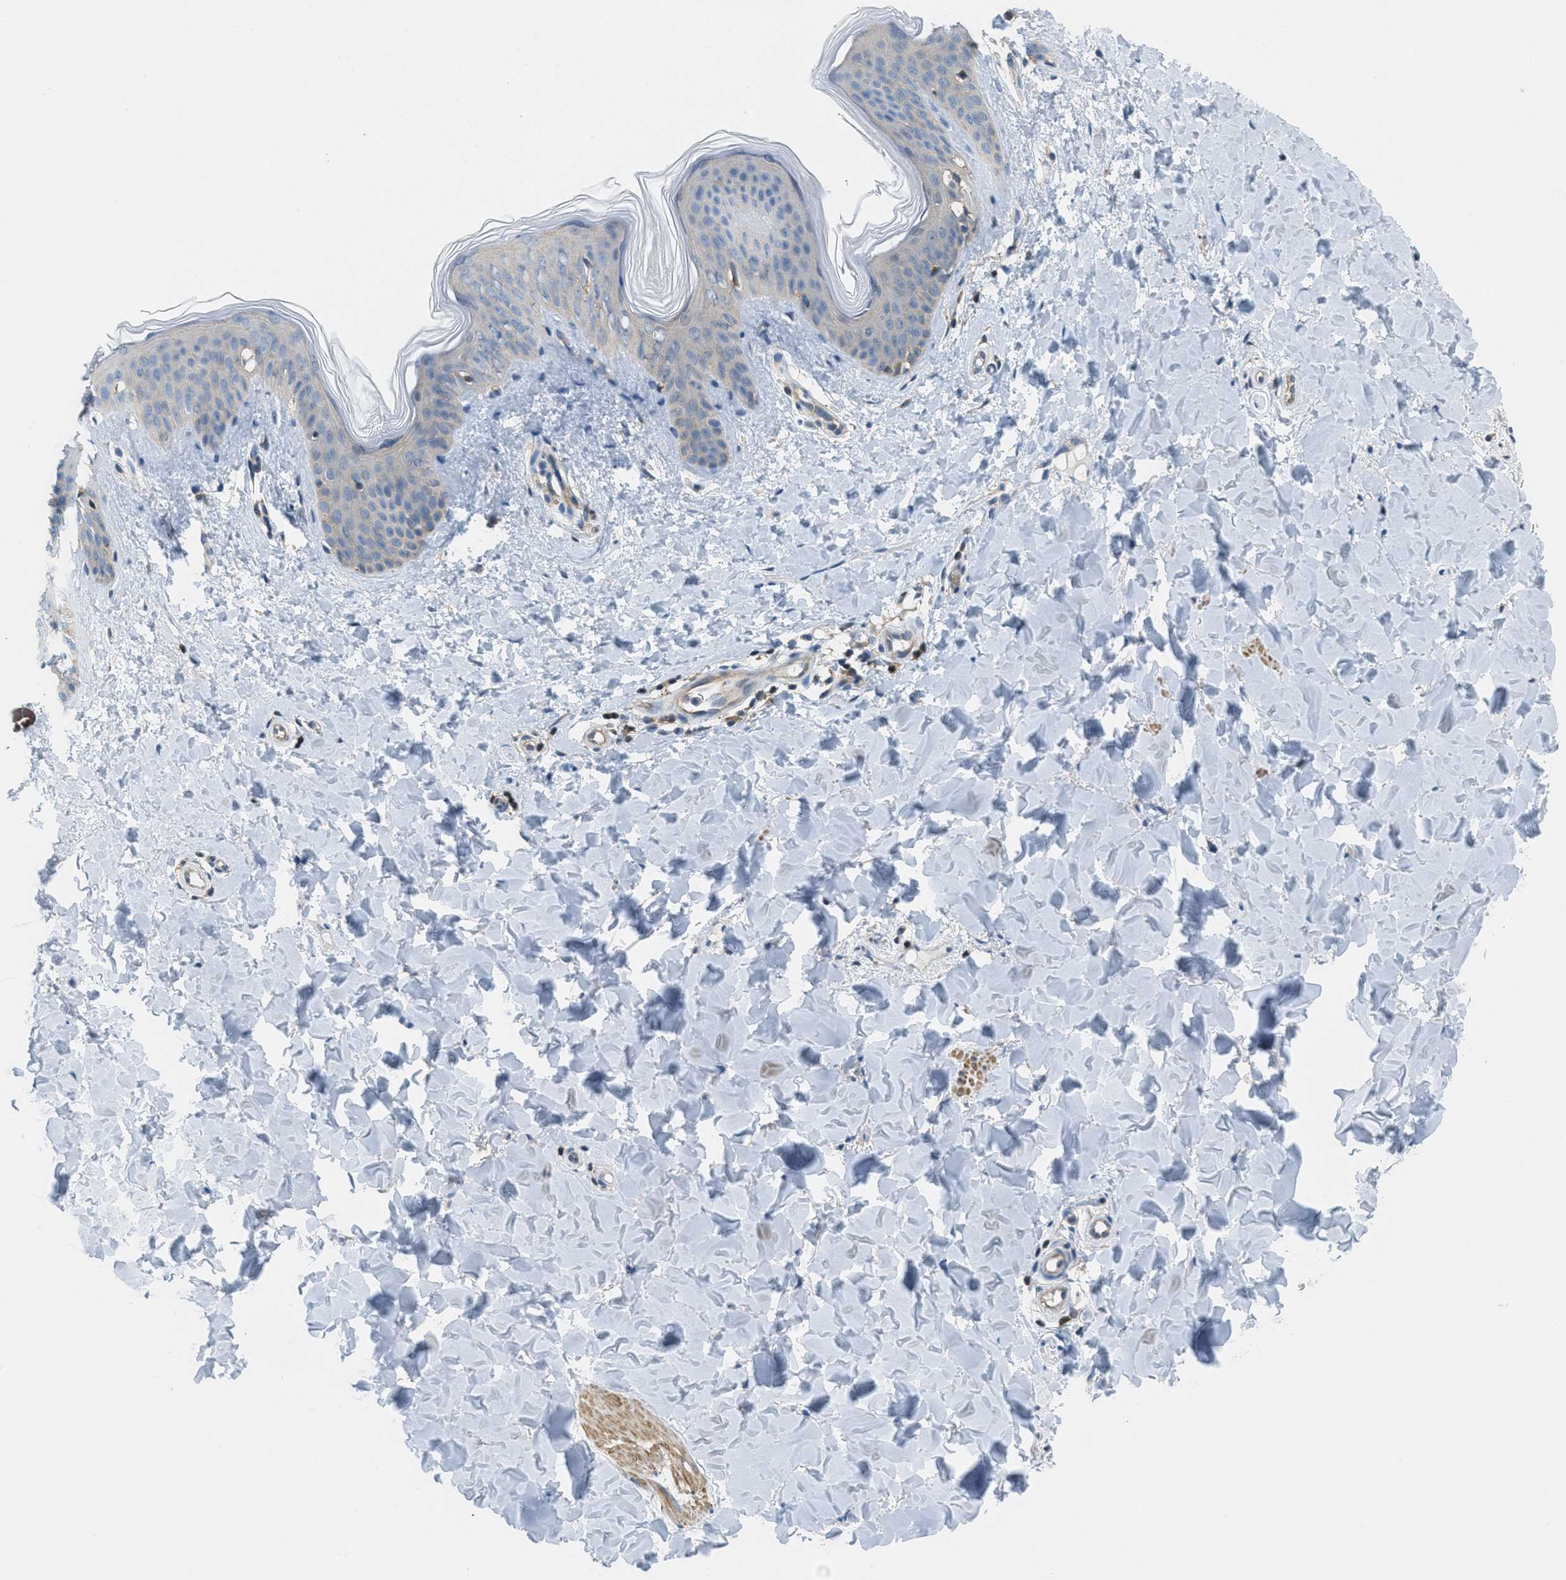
{"staining": {"intensity": "negative", "quantity": "none", "location": "none"}, "tissue": "skin", "cell_type": "Fibroblasts", "image_type": "normal", "snomed": [{"axis": "morphology", "description": "Normal tissue, NOS"}, {"axis": "topography", "description": "Skin"}], "caption": "An image of human skin is negative for staining in fibroblasts. (DAB (3,3'-diaminobenzidine) immunohistochemistry (IHC), high magnification).", "gene": "PIP5K1C", "patient": {"sex": "female", "age": 17}}